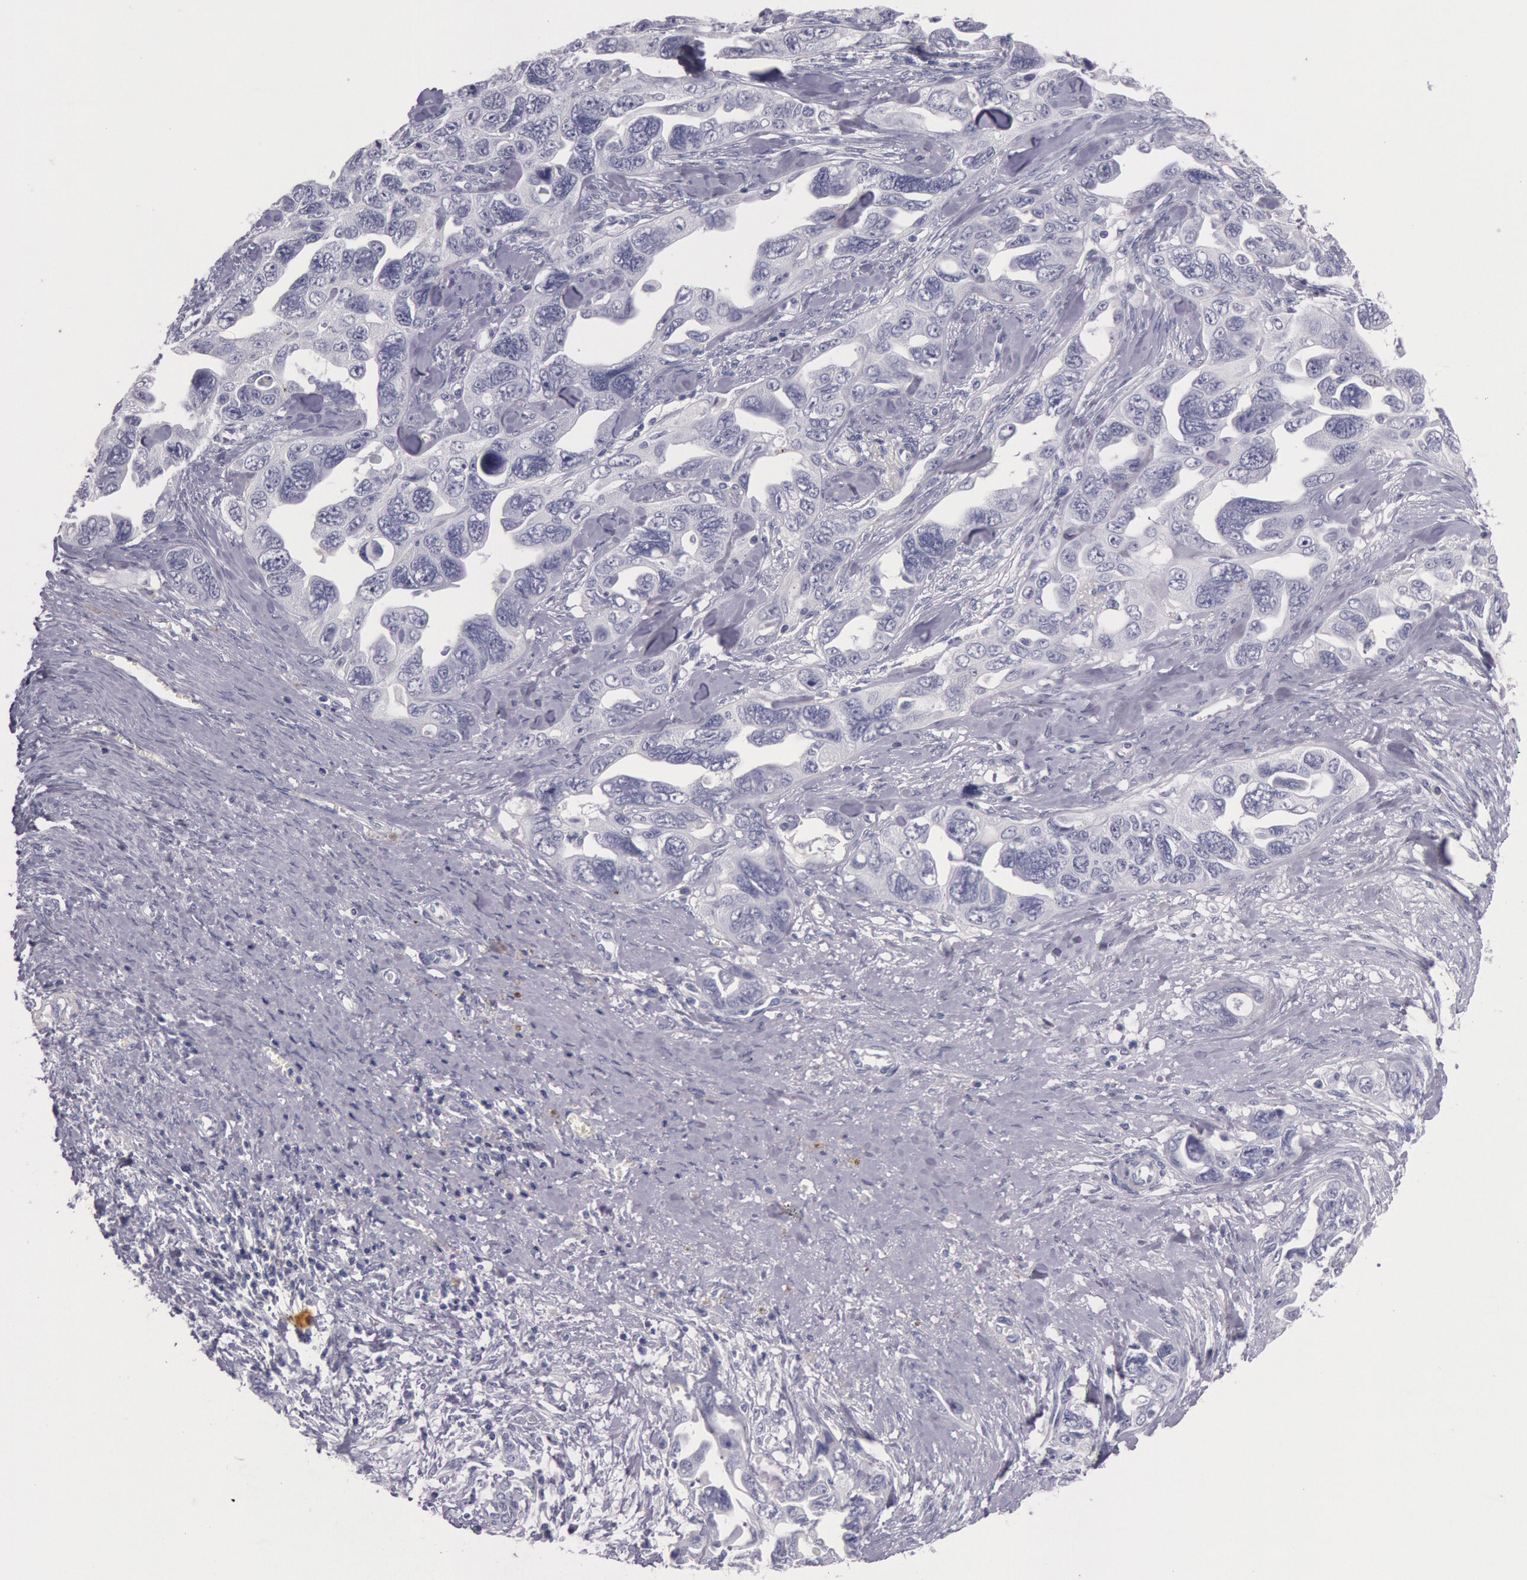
{"staining": {"intensity": "negative", "quantity": "none", "location": "none"}, "tissue": "ovarian cancer", "cell_type": "Tumor cells", "image_type": "cancer", "snomed": [{"axis": "morphology", "description": "Cystadenocarcinoma, serous, NOS"}, {"axis": "topography", "description": "Ovary"}], "caption": "DAB immunohistochemical staining of serous cystadenocarcinoma (ovarian) exhibits no significant expression in tumor cells.", "gene": "EGFR", "patient": {"sex": "female", "age": 63}}